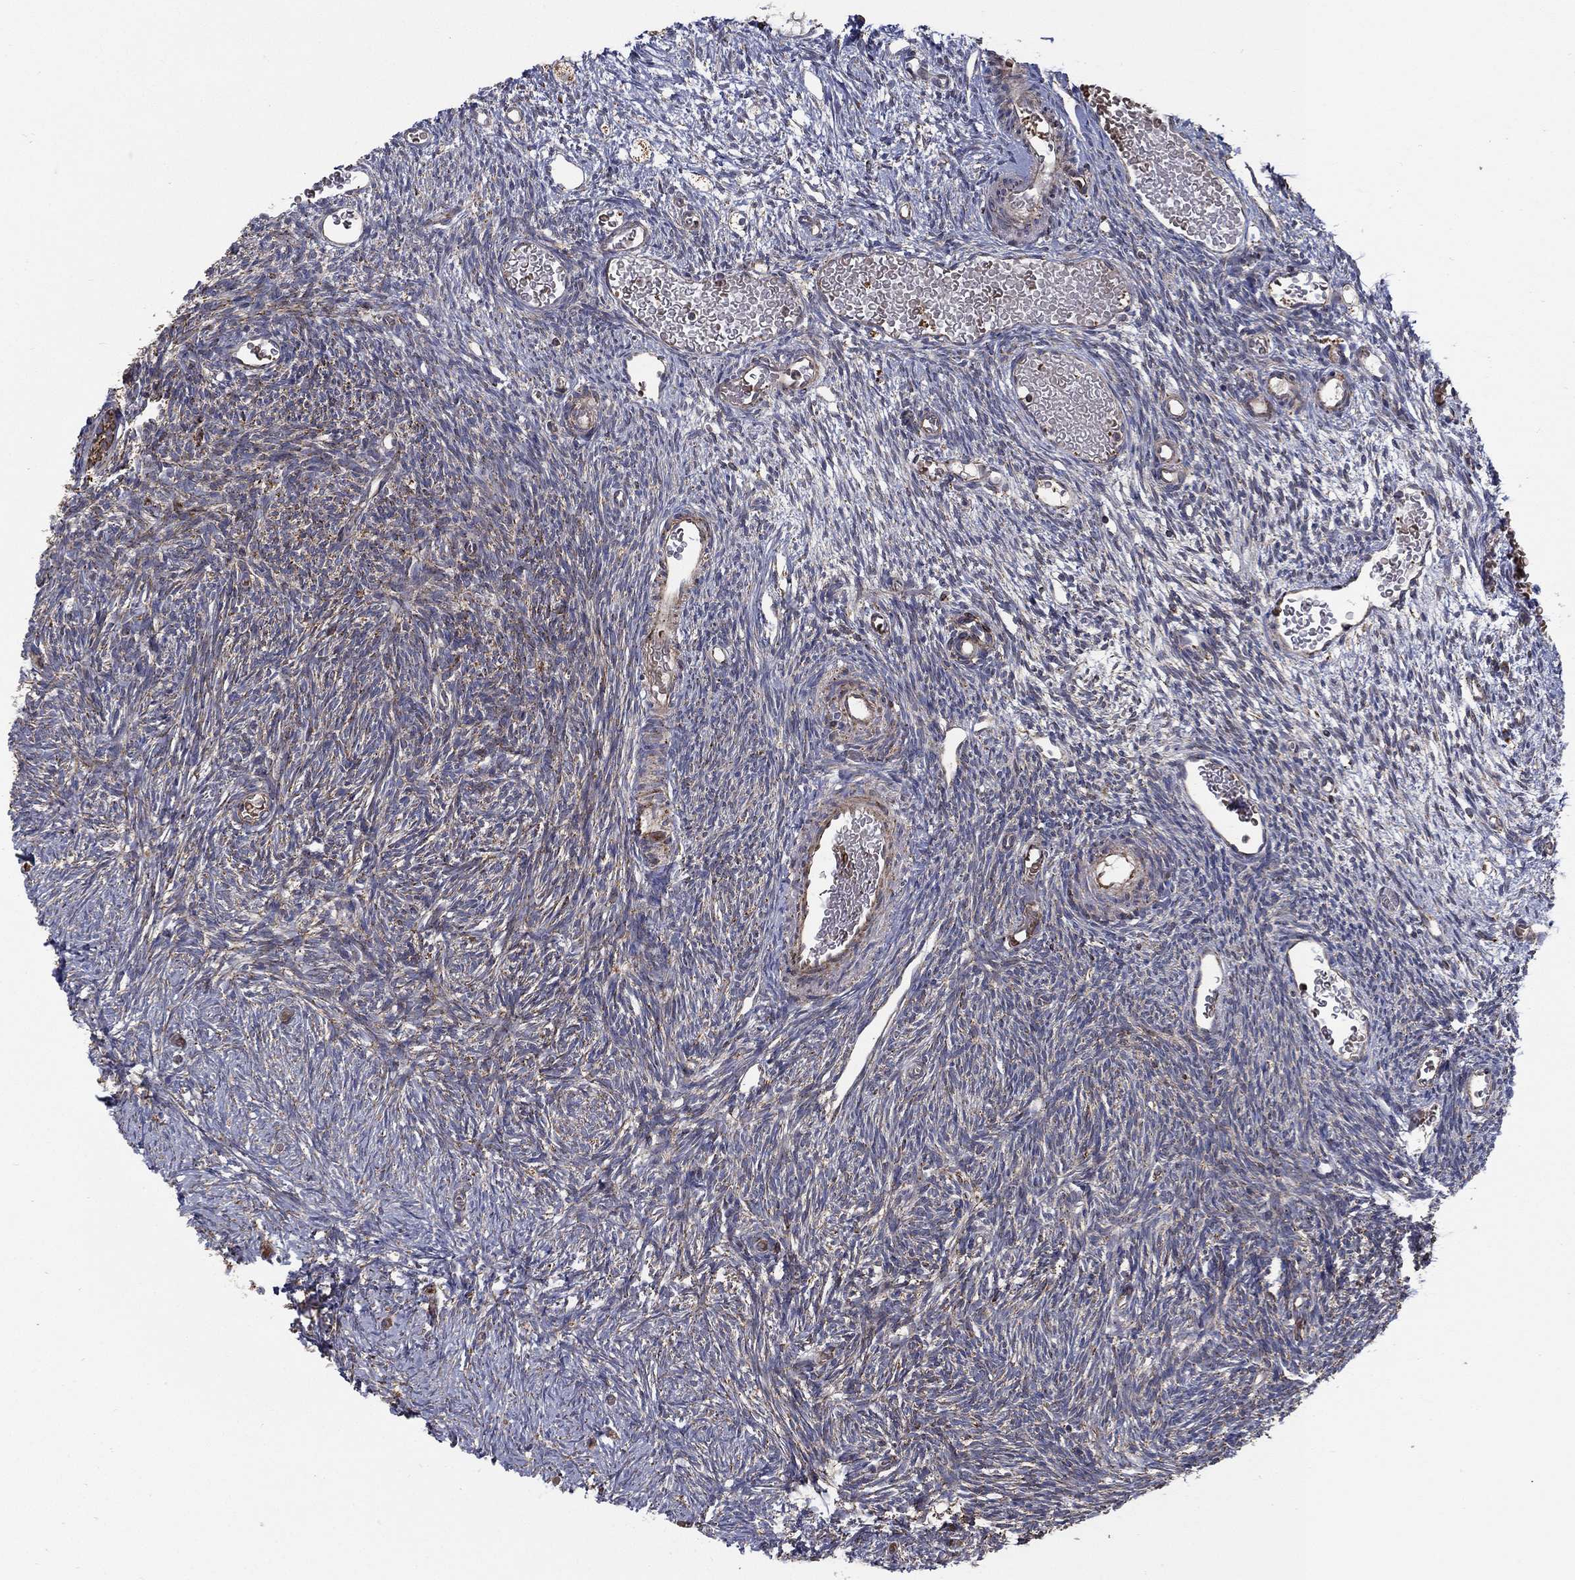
{"staining": {"intensity": "moderate", "quantity": "25%-75%", "location": "cytoplasmic/membranous"}, "tissue": "ovary", "cell_type": "Follicle cells", "image_type": "normal", "snomed": [{"axis": "morphology", "description": "Normal tissue, NOS"}, {"axis": "topography", "description": "Ovary"}], "caption": "Benign ovary was stained to show a protein in brown. There is medium levels of moderate cytoplasmic/membranous staining in approximately 25%-75% of follicle cells. The protein is shown in brown color, while the nuclei are stained blue.", "gene": "MT", "patient": {"sex": "female", "age": 39}}